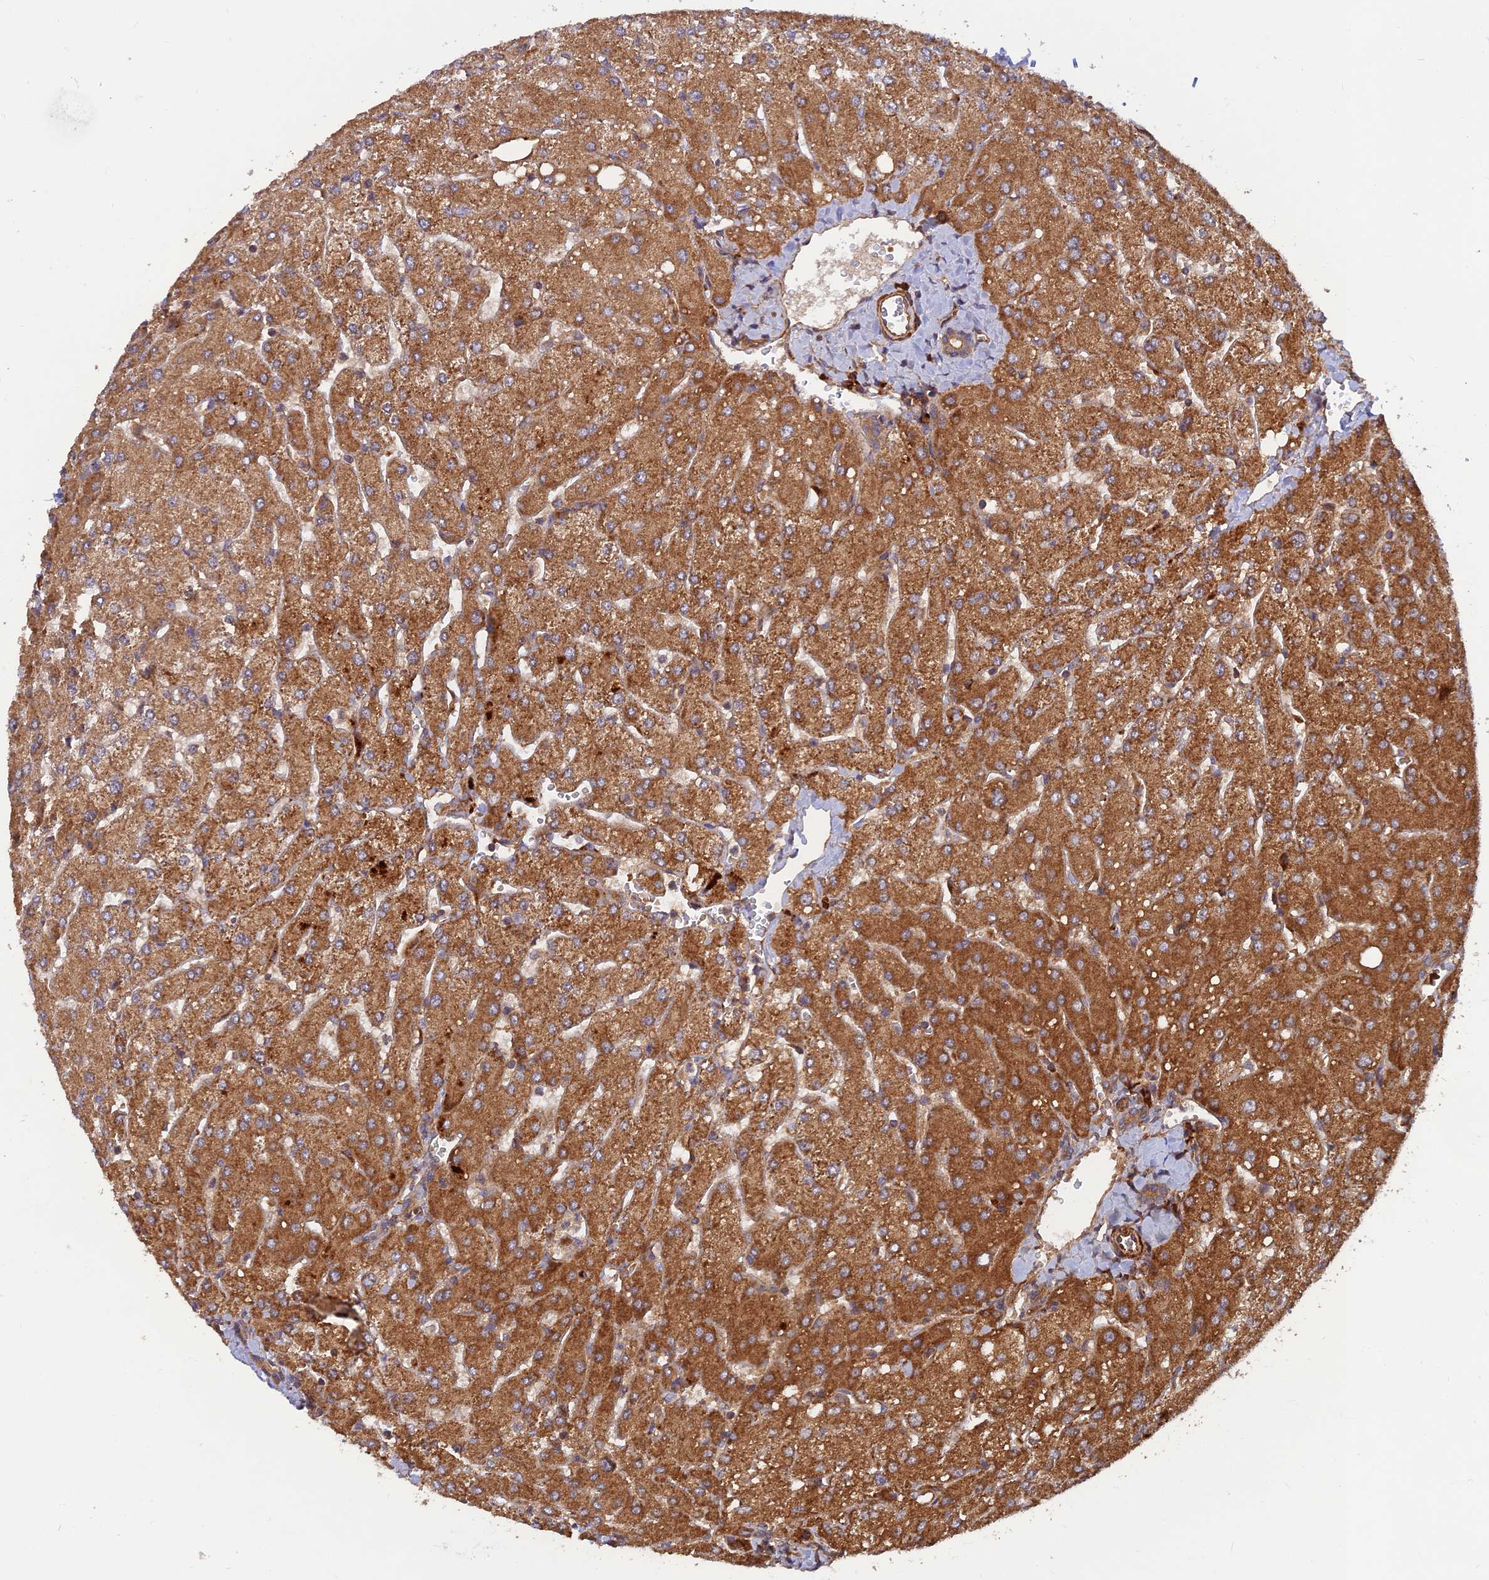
{"staining": {"intensity": "weak", "quantity": ">75%", "location": "cytoplasmic/membranous"}, "tissue": "liver", "cell_type": "Cholangiocytes", "image_type": "normal", "snomed": [{"axis": "morphology", "description": "Normal tissue, NOS"}, {"axis": "topography", "description": "Liver"}], "caption": "Weak cytoplasmic/membranous expression for a protein is appreciated in about >75% of cholangiocytes of normal liver using immunohistochemistry.", "gene": "RELCH", "patient": {"sex": "male", "age": 55}}